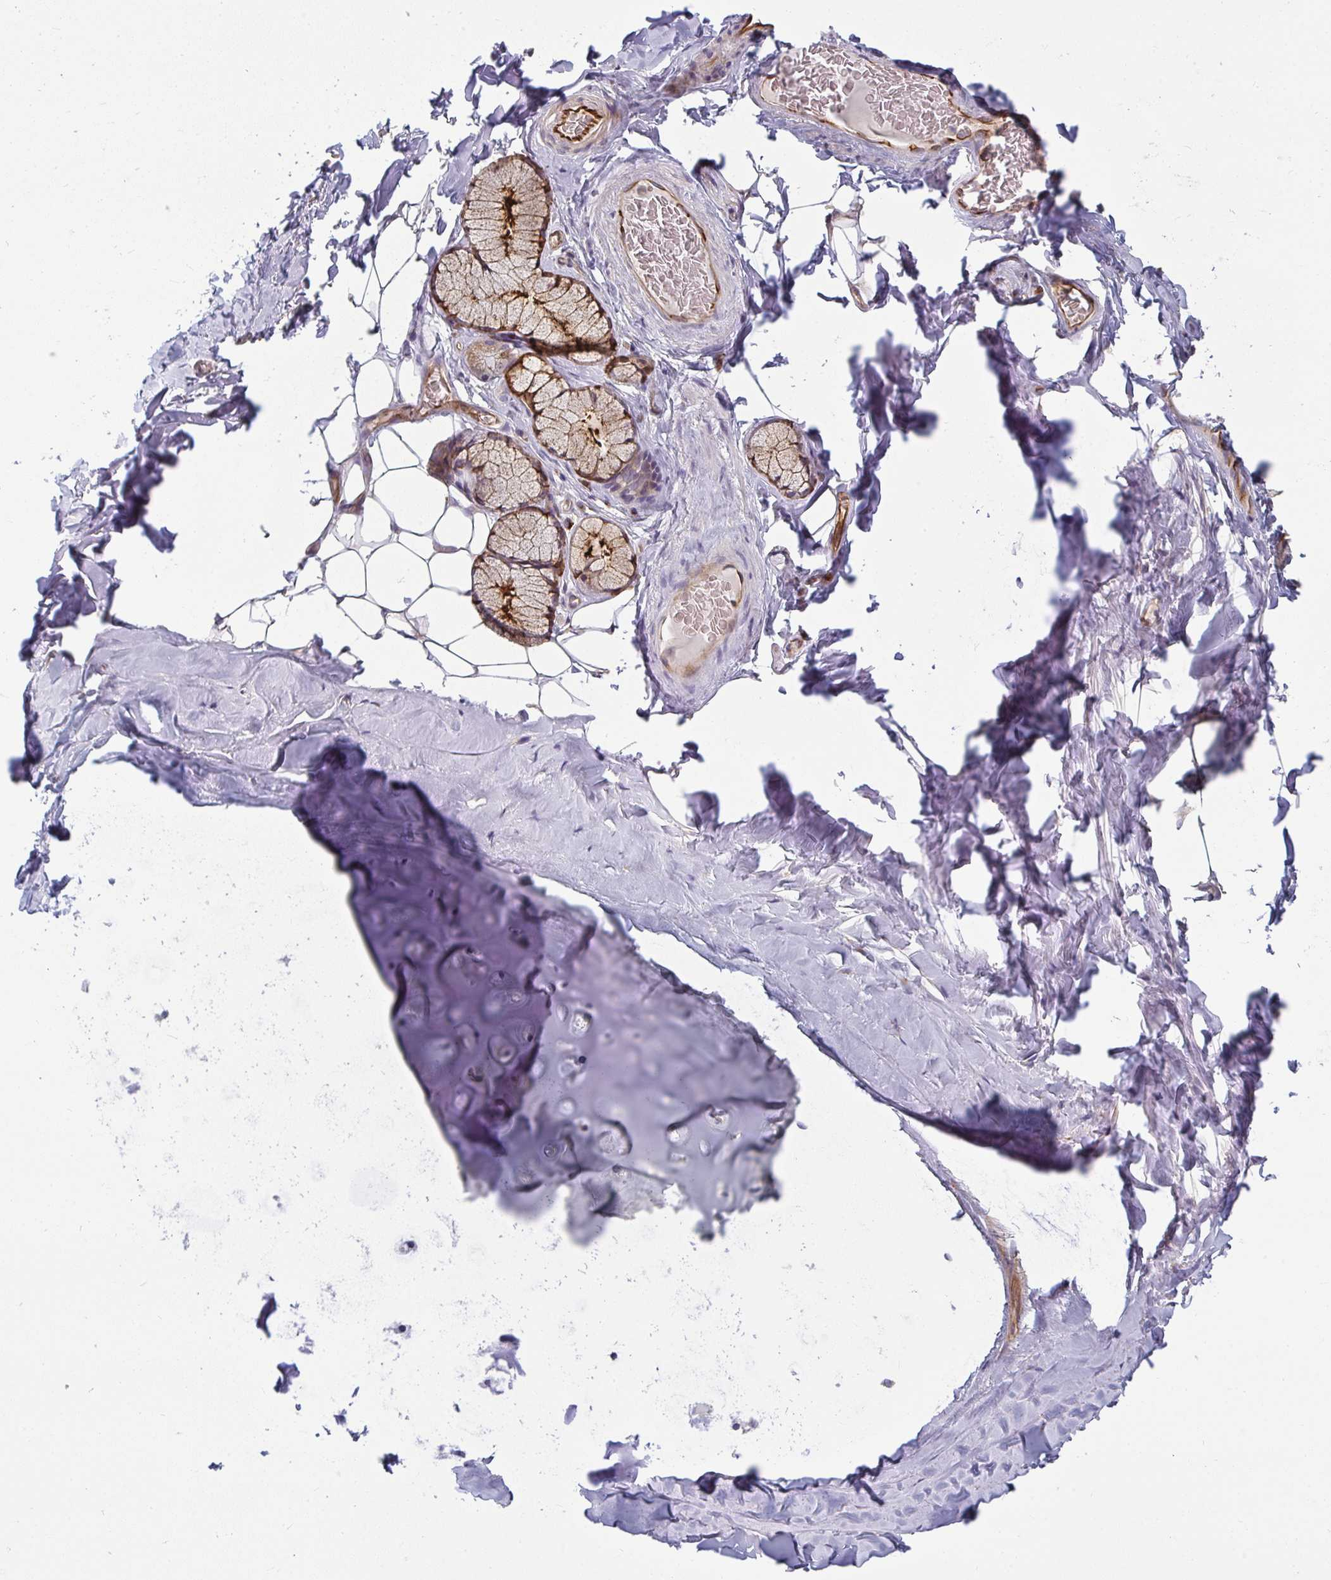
{"staining": {"intensity": "negative", "quantity": "none", "location": "none"}, "tissue": "adipose tissue", "cell_type": "Adipocytes", "image_type": "normal", "snomed": [{"axis": "morphology", "description": "Normal tissue, NOS"}, {"axis": "topography", "description": "Cartilage tissue"}, {"axis": "topography", "description": "Bronchus"}, {"axis": "topography", "description": "Peripheral nerve tissue"}], "caption": "Human adipose tissue stained for a protein using immunohistochemistry (IHC) displays no expression in adipocytes.", "gene": "IFIT3", "patient": {"sex": "male", "age": 67}}